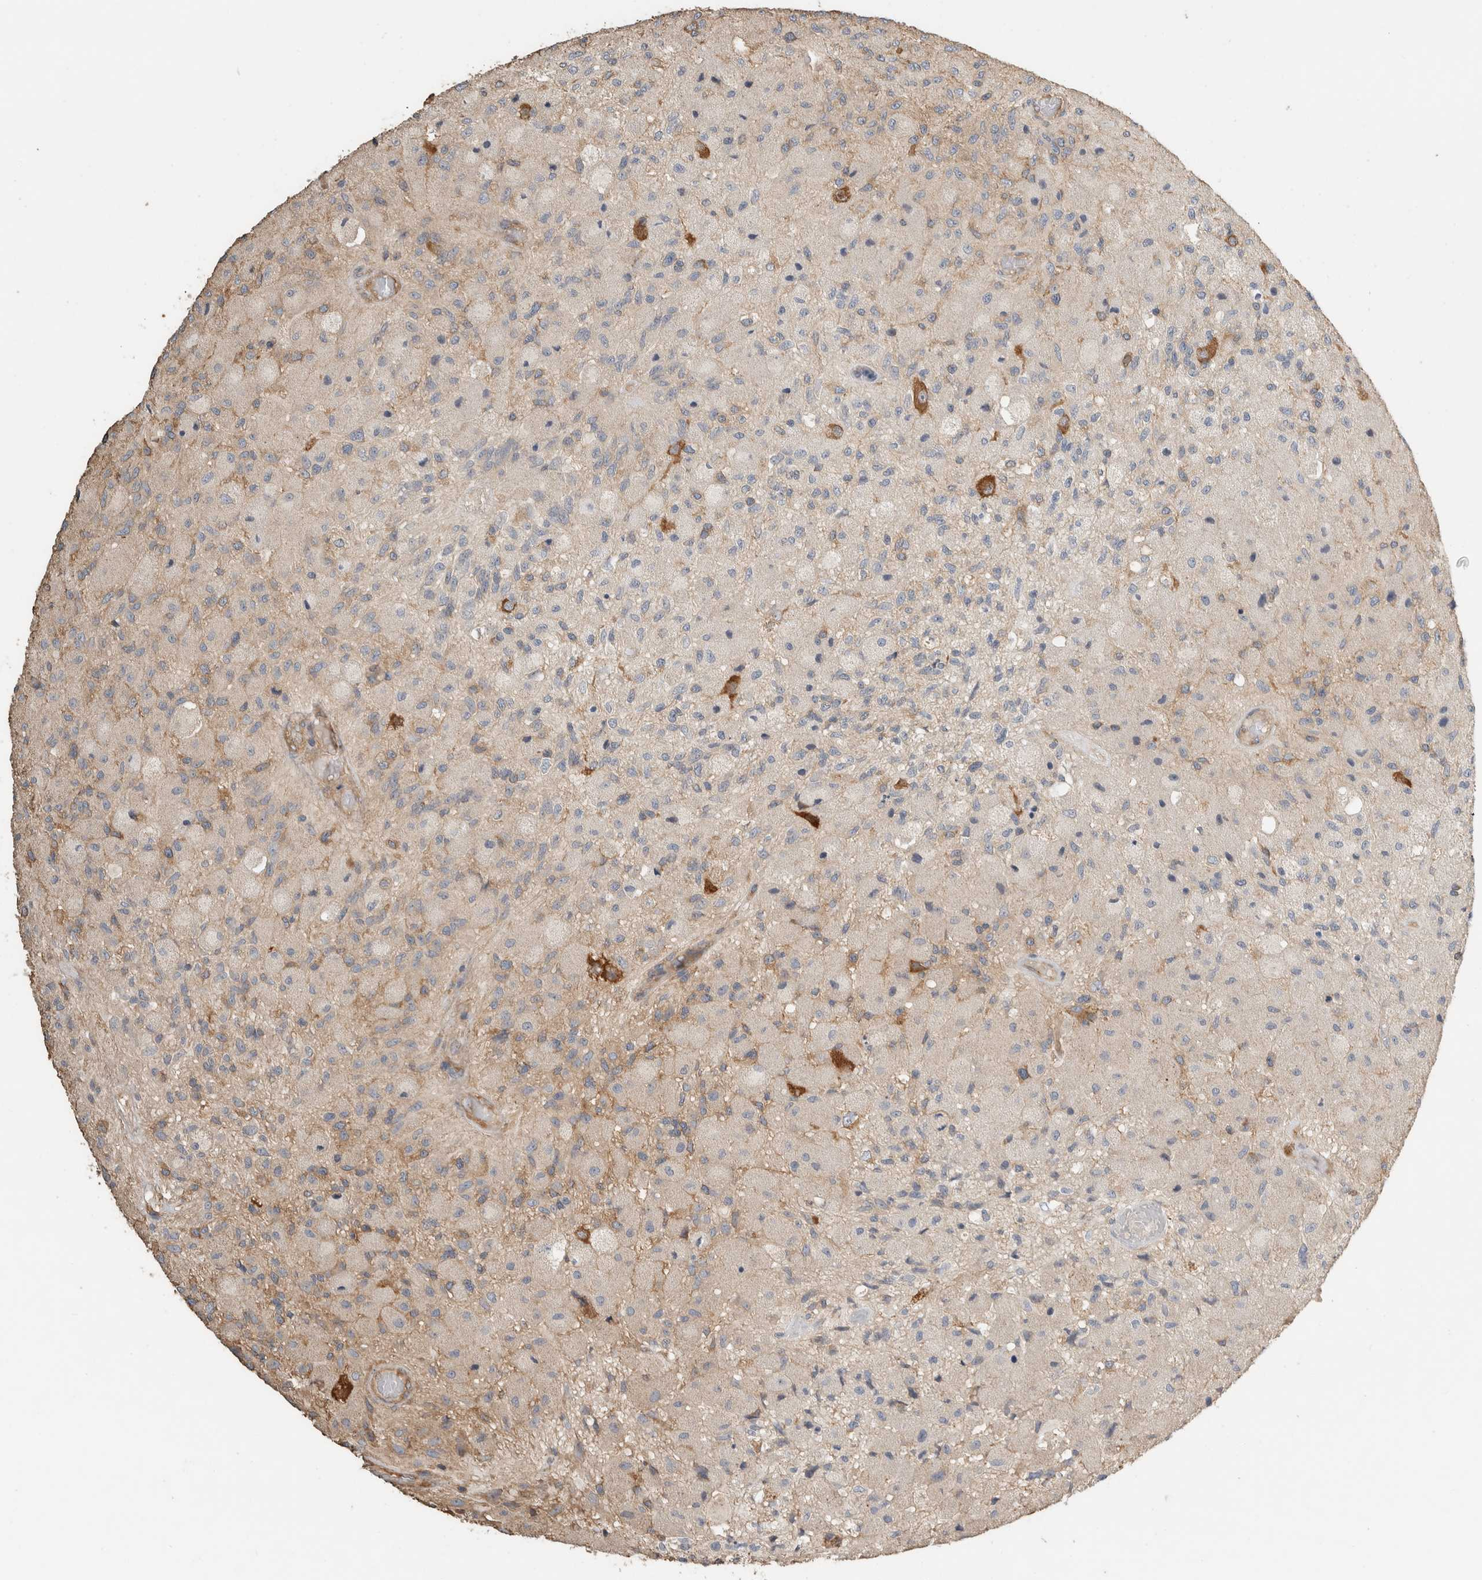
{"staining": {"intensity": "negative", "quantity": "none", "location": "none"}, "tissue": "glioma", "cell_type": "Tumor cells", "image_type": "cancer", "snomed": [{"axis": "morphology", "description": "Normal tissue, NOS"}, {"axis": "morphology", "description": "Glioma, malignant, High grade"}, {"axis": "topography", "description": "Cerebral cortex"}], "caption": "An IHC micrograph of glioma is shown. There is no staining in tumor cells of glioma.", "gene": "EIF4G3", "patient": {"sex": "male", "age": 77}}